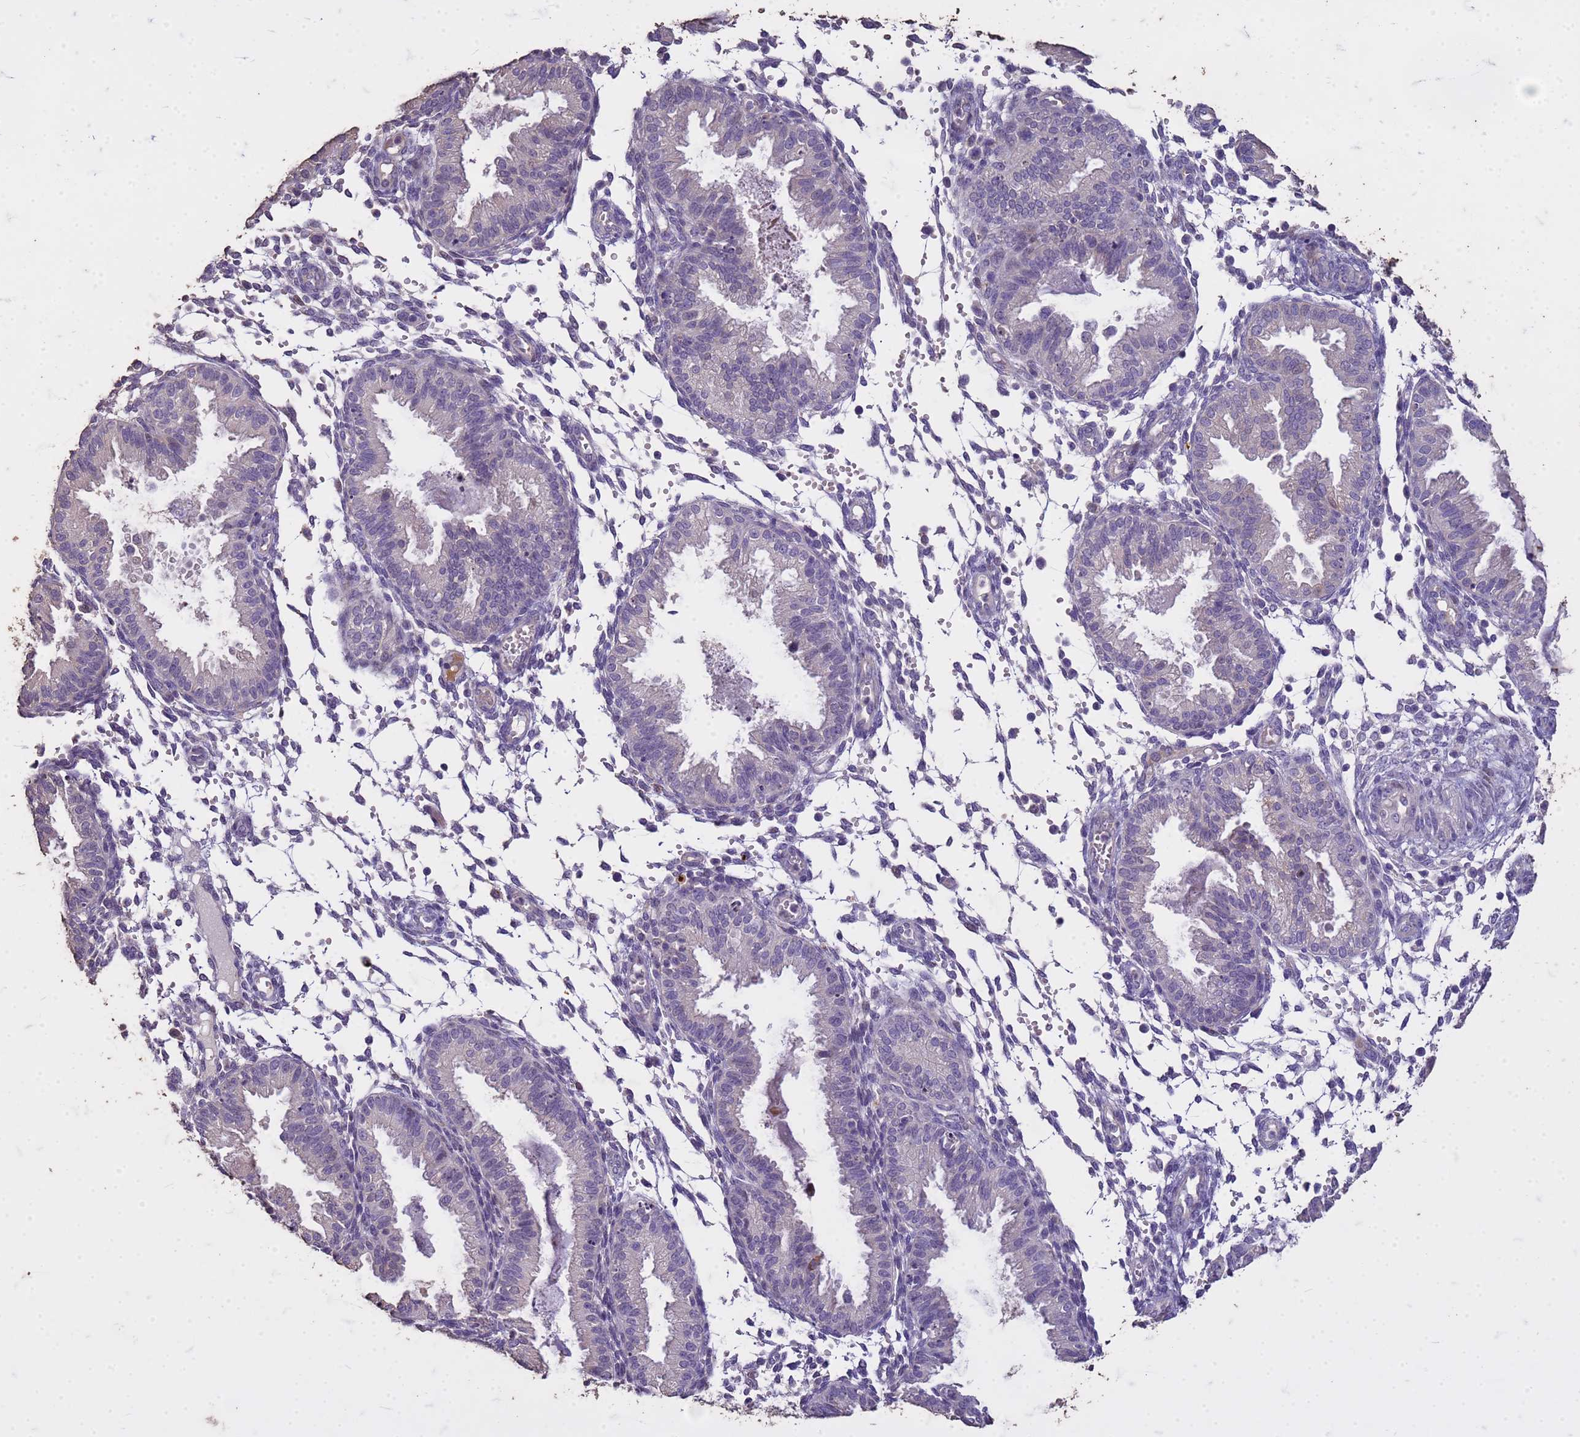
{"staining": {"intensity": "negative", "quantity": "none", "location": "none"}, "tissue": "endometrium", "cell_type": "Cells in endometrial stroma", "image_type": "normal", "snomed": [{"axis": "morphology", "description": "Normal tissue, NOS"}, {"axis": "topography", "description": "Endometrium"}], "caption": "High power microscopy micrograph of an immunohistochemistry micrograph of benign endometrium, revealing no significant expression in cells in endometrial stroma.", "gene": "FAM184B", "patient": {"sex": "female", "age": 33}}